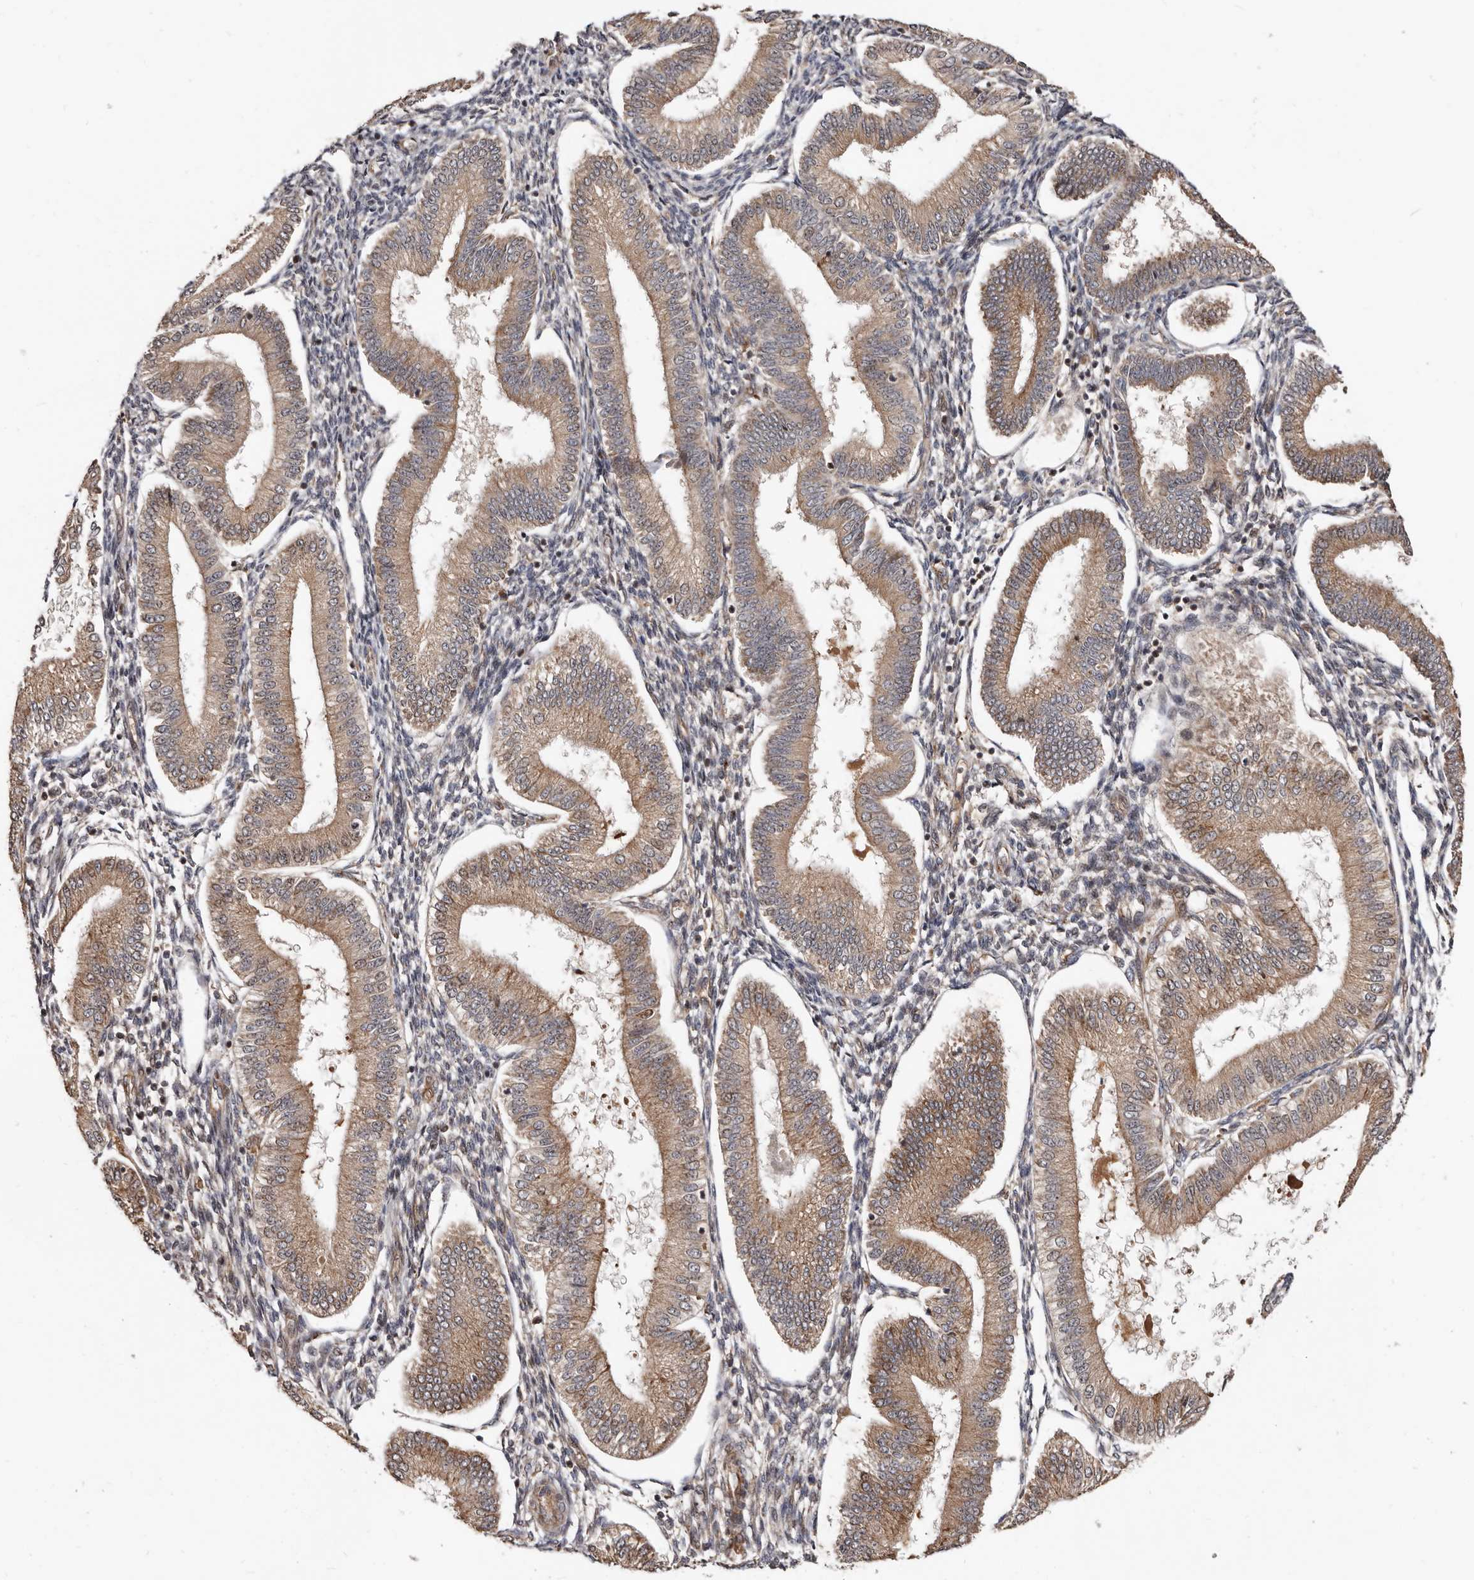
{"staining": {"intensity": "moderate", "quantity": "25%-75%", "location": "cytoplasmic/membranous"}, "tissue": "endometrium", "cell_type": "Cells in endometrial stroma", "image_type": "normal", "snomed": [{"axis": "morphology", "description": "Normal tissue, NOS"}, {"axis": "topography", "description": "Endometrium"}], "caption": "Protein positivity by immunohistochemistry (IHC) exhibits moderate cytoplasmic/membranous positivity in approximately 25%-75% of cells in endometrial stroma in normal endometrium.", "gene": "WEE2", "patient": {"sex": "female", "age": 39}}